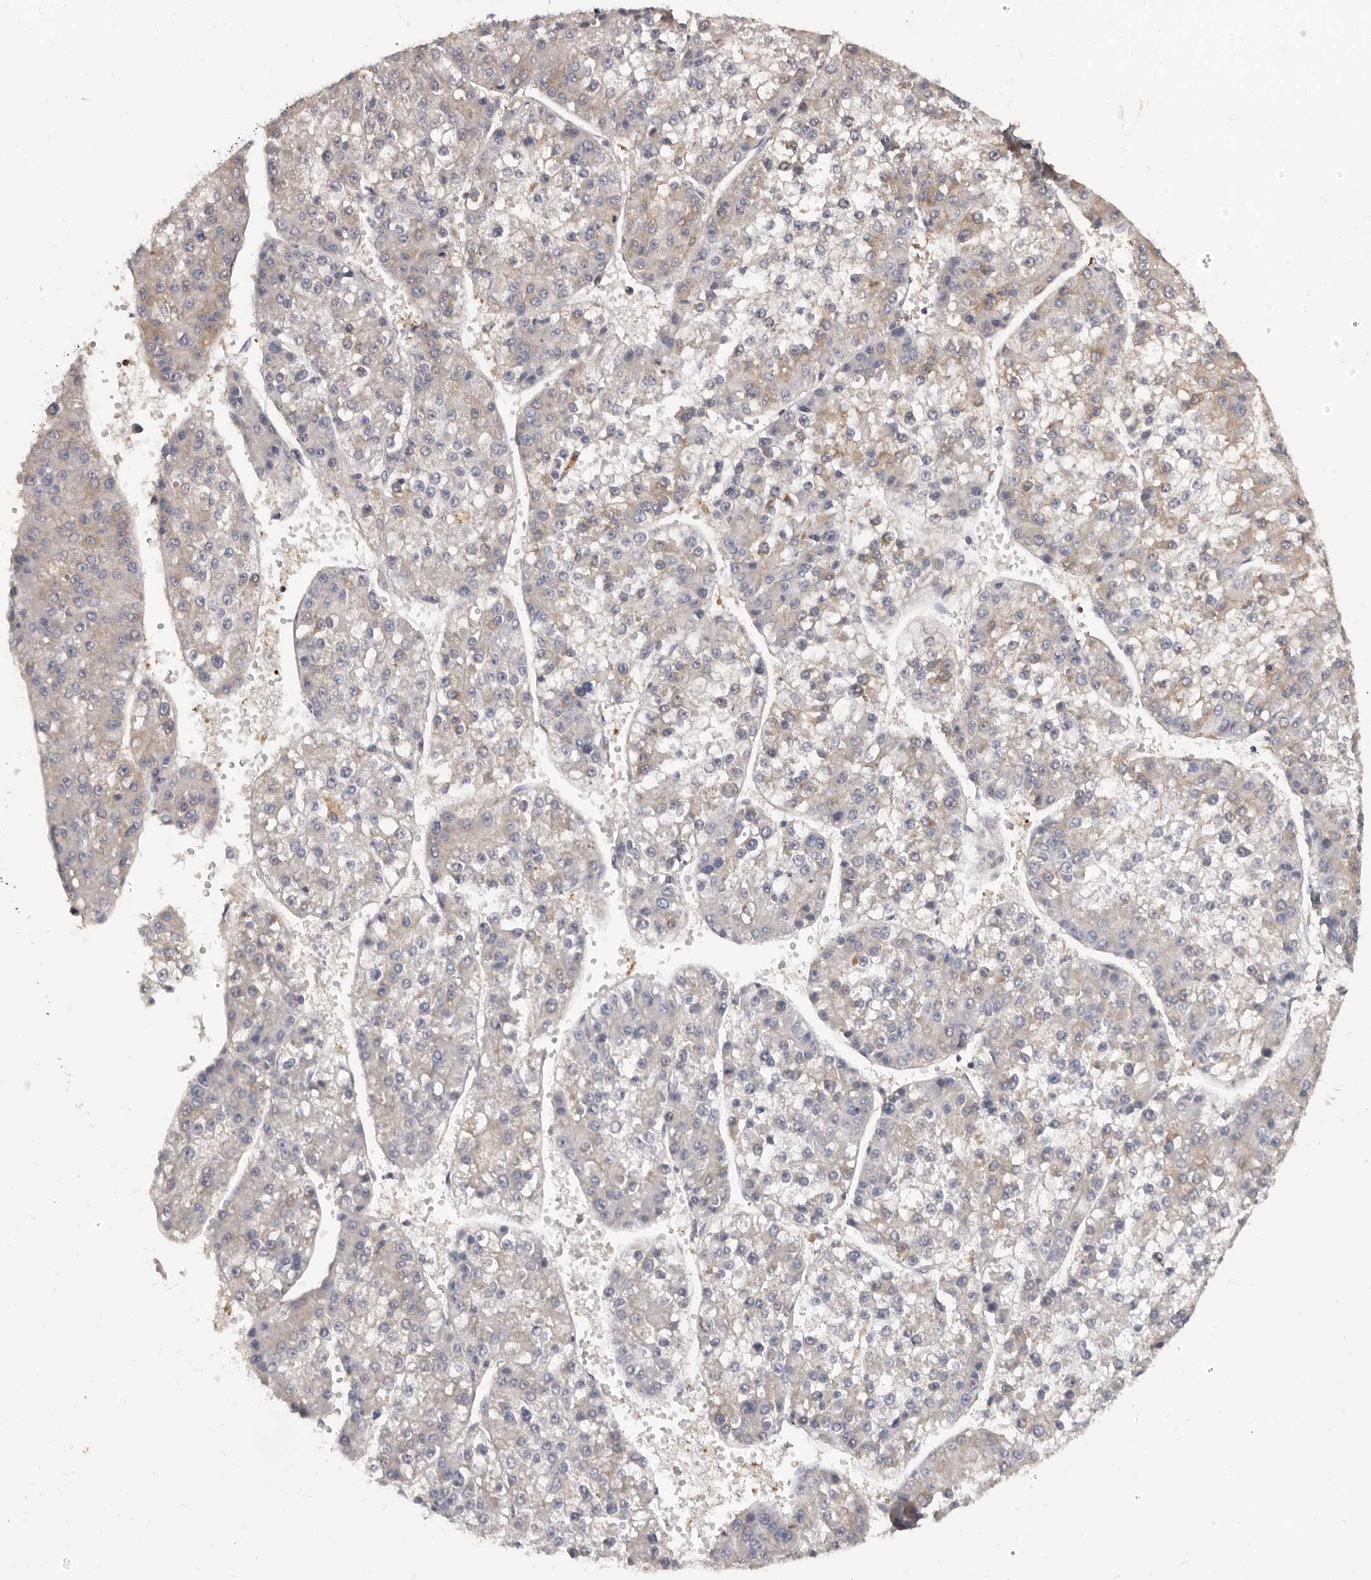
{"staining": {"intensity": "weak", "quantity": "<25%", "location": "cytoplasmic/membranous"}, "tissue": "liver cancer", "cell_type": "Tumor cells", "image_type": "cancer", "snomed": [{"axis": "morphology", "description": "Carcinoma, Hepatocellular, NOS"}, {"axis": "topography", "description": "Liver"}], "caption": "IHC histopathology image of neoplastic tissue: human liver cancer stained with DAB (3,3'-diaminobenzidine) demonstrates no significant protein expression in tumor cells.", "gene": "ADAMTS20", "patient": {"sex": "female", "age": 73}}